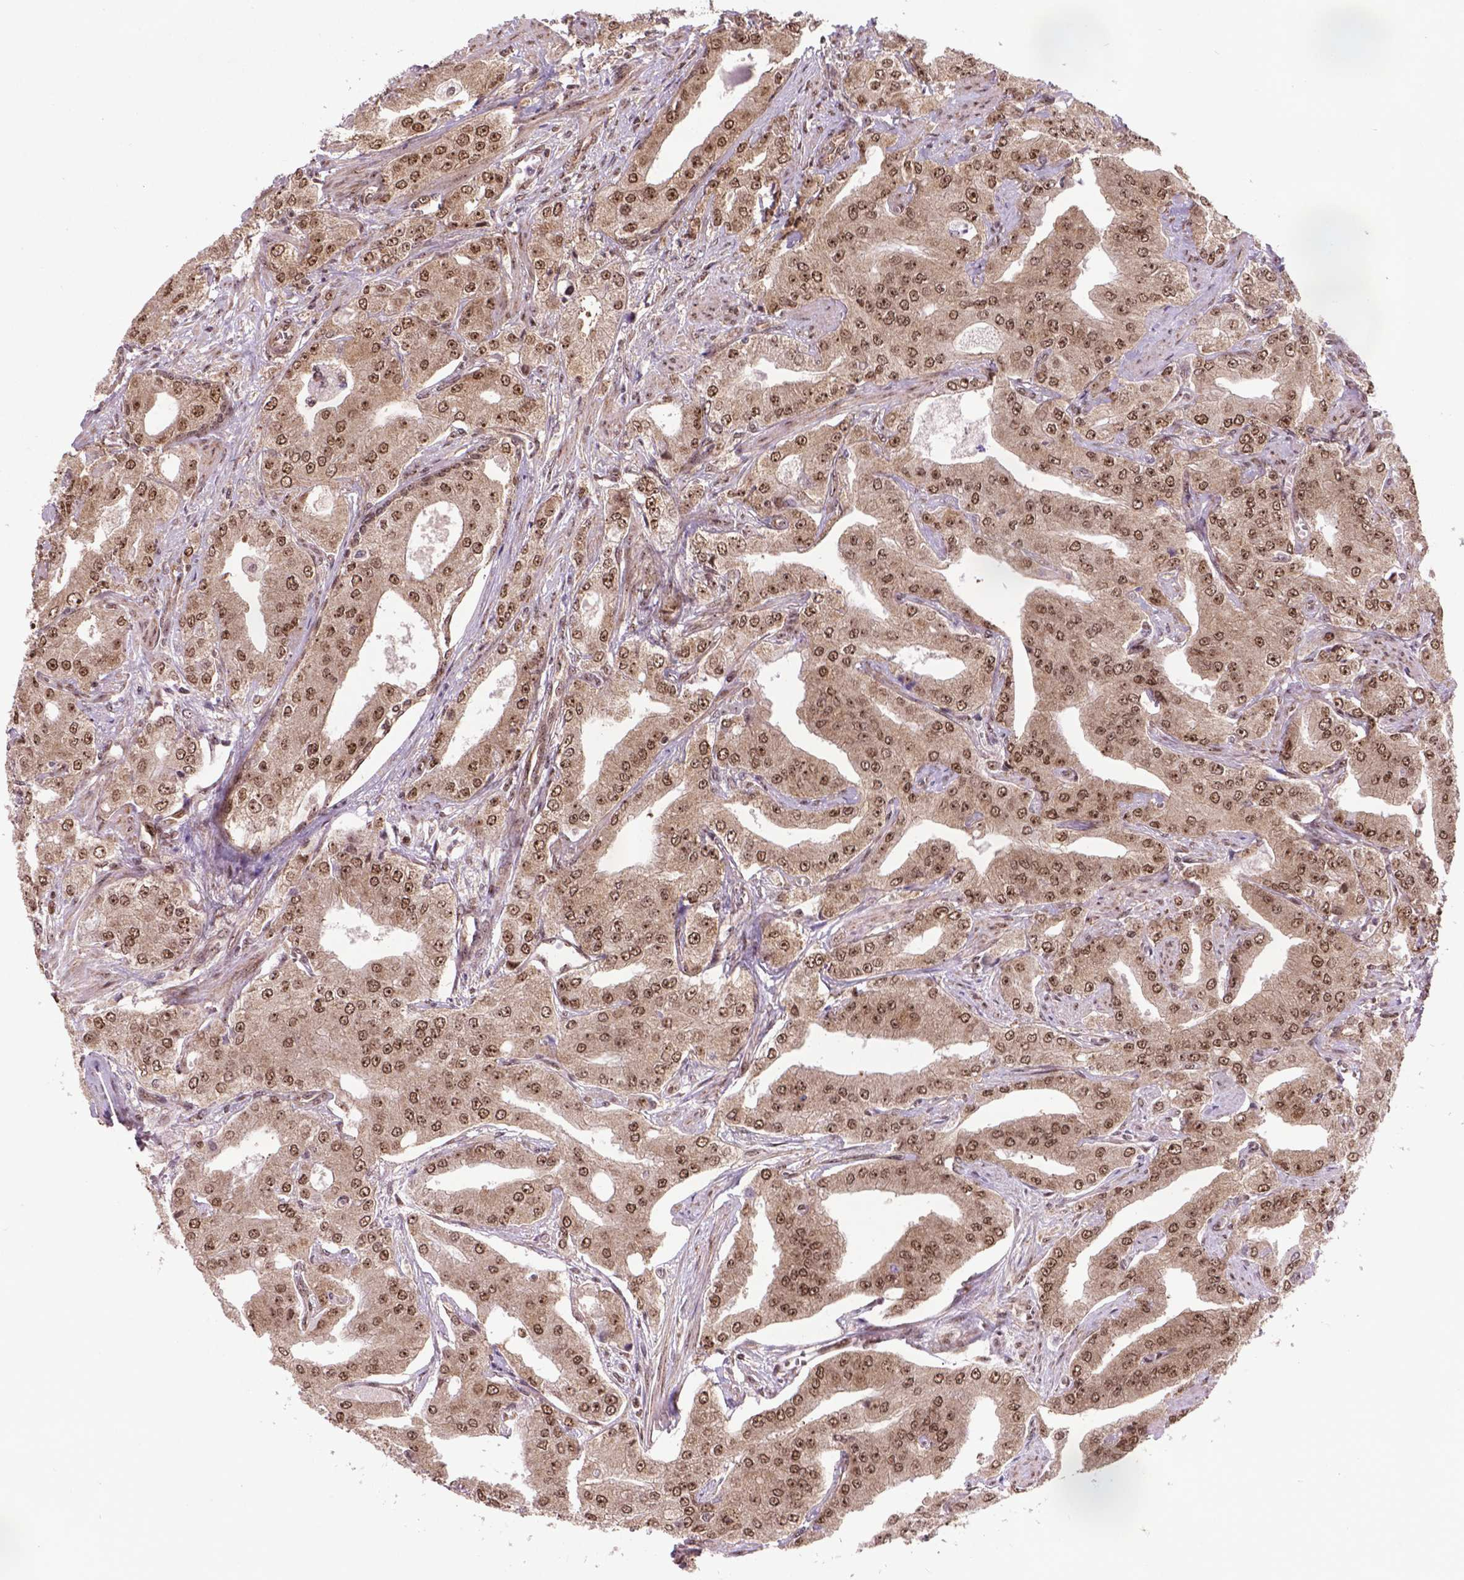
{"staining": {"intensity": "moderate", "quantity": ">75%", "location": "nuclear"}, "tissue": "prostate cancer", "cell_type": "Tumor cells", "image_type": "cancer", "snomed": [{"axis": "morphology", "description": "Adenocarcinoma, Low grade"}, {"axis": "topography", "description": "Prostate"}], "caption": "There is medium levels of moderate nuclear staining in tumor cells of adenocarcinoma (low-grade) (prostate), as demonstrated by immunohistochemical staining (brown color).", "gene": "CSNK2A1", "patient": {"sex": "male", "age": 60}}